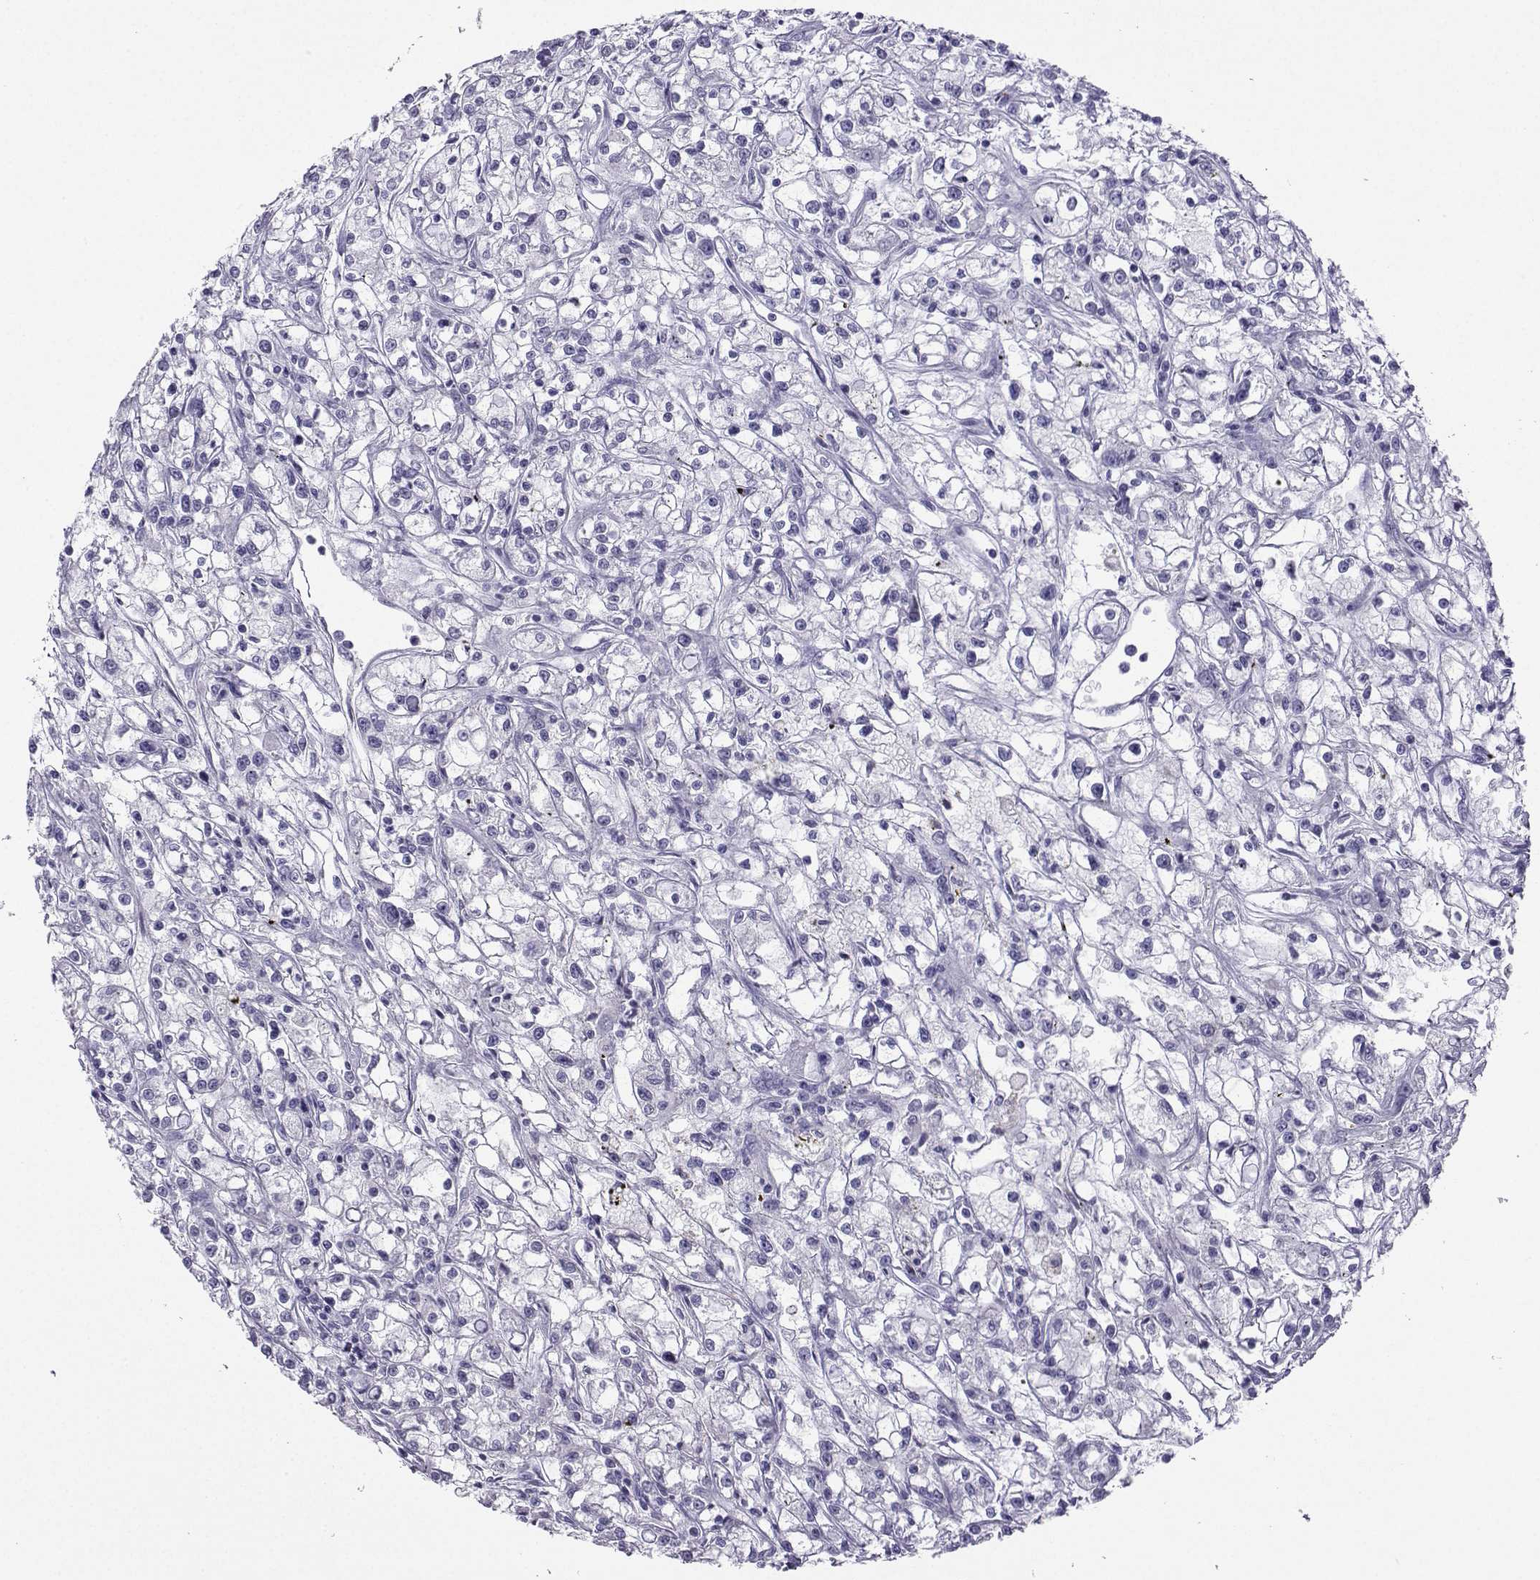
{"staining": {"intensity": "negative", "quantity": "none", "location": "none"}, "tissue": "renal cancer", "cell_type": "Tumor cells", "image_type": "cancer", "snomed": [{"axis": "morphology", "description": "Adenocarcinoma, NOS"}, {"axis": "topography", "description": "Kidney"}], "caption": "Human renal adenocarcinoma stained for a protein using immunohistochemistry (IHC) demonstrates no expression in tumor cells.", "gene": "KIF17", "patient": {"sex": "female", "age": 59}}